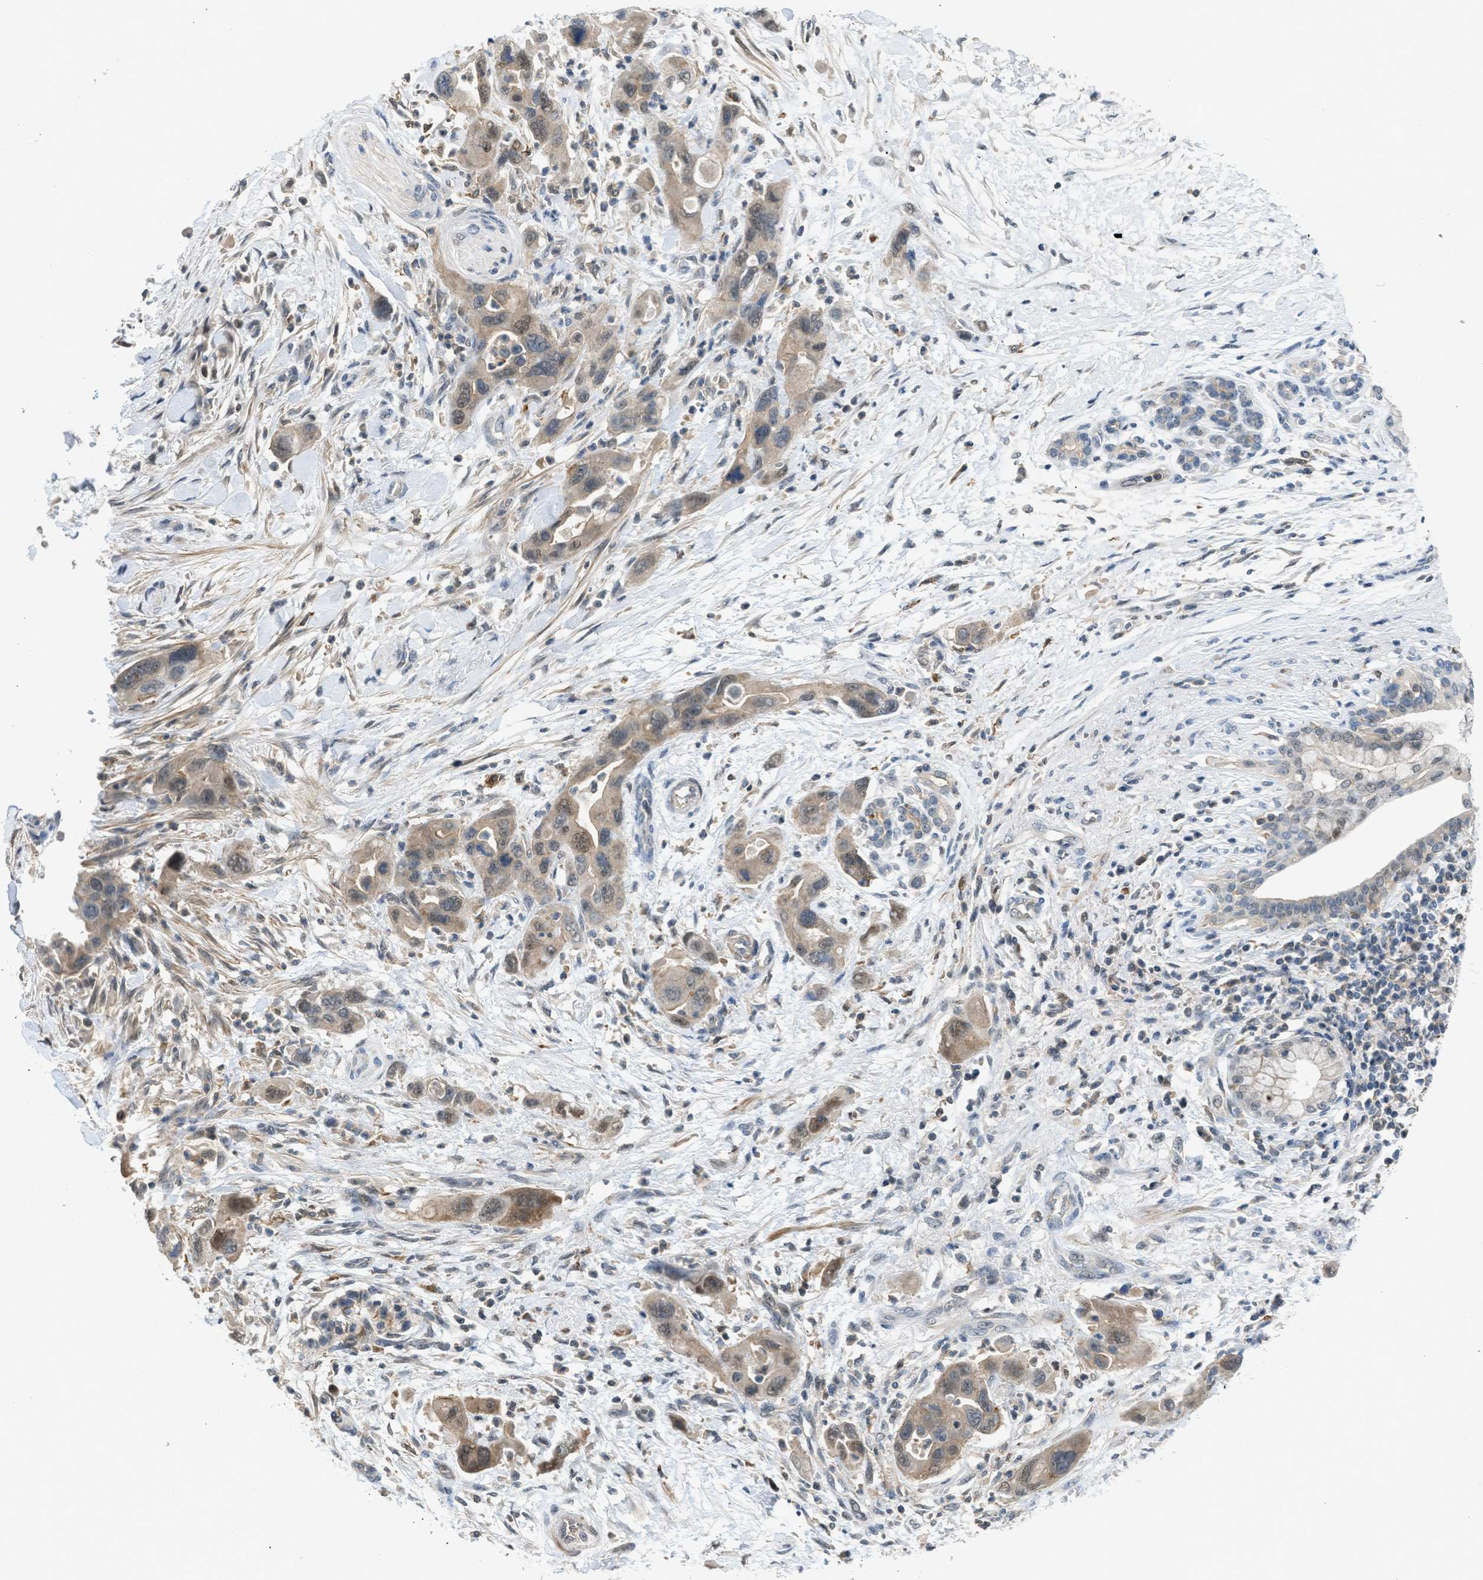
{"staining": {"intensity": "moderate", "quantity": "25%-75%", "location": "cytoplasmic/membranous,nuclear"}, "tissue": "pancreatic cancer", "cell_type": "Tumor cells", "image_type": "cancer", "snomed": [{"axis": "morphology", "description": "Normal tissue, NOS"}, {"axis": "morphology", "description": "Adenocarcinoma, NOS"}, {"axis": "topography", "description": "Pancreas"}], "caption": "Pancreatic adenocarcinoma stained with a brown dye demonstrates moderate cytoplasmic/membranous and nuclear positive positivity in about 25%-75% of tumor cells.", "gene": "TTBK2", "patient": {"sex": "female", "age": 71}}